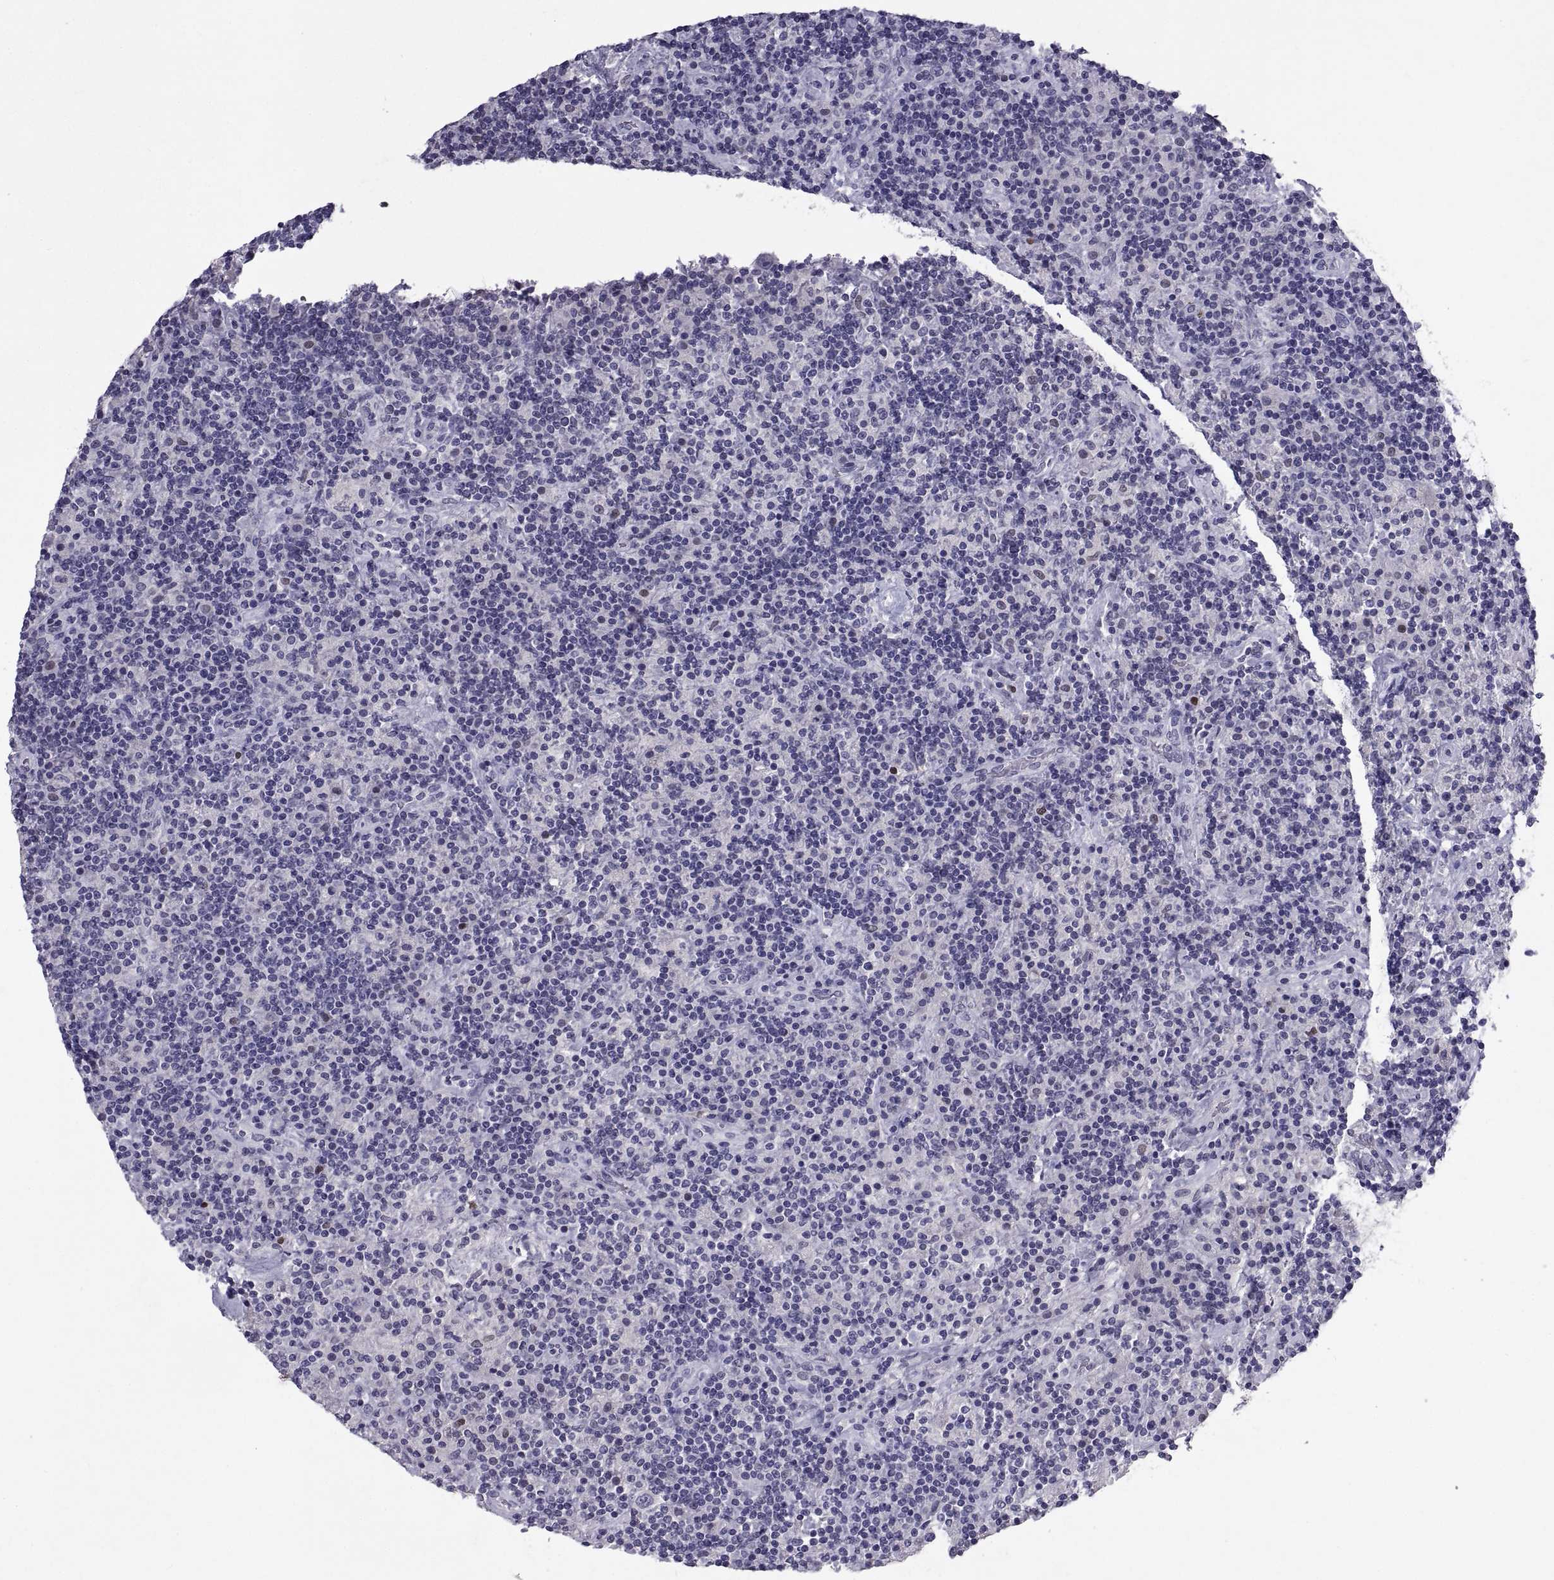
{"staining": {"intensity": "negative", "quantity": "none", "location": "none"}, "tissue": "lymphoma", "cell_type": "Tumor cells", "image_type": "cancer", "snomed": [{"axis": "morphology", "description": "Hodgkin's disease, NOS"}, {"axis": "topography", "description": "Lymph node"}], "caption": "Hodgkin's disease was stained to show a protein in brown. There is no significant positivity in tumor cells.", "gene": "SOX21", "patient": {"sex": "male", "age": 70}}